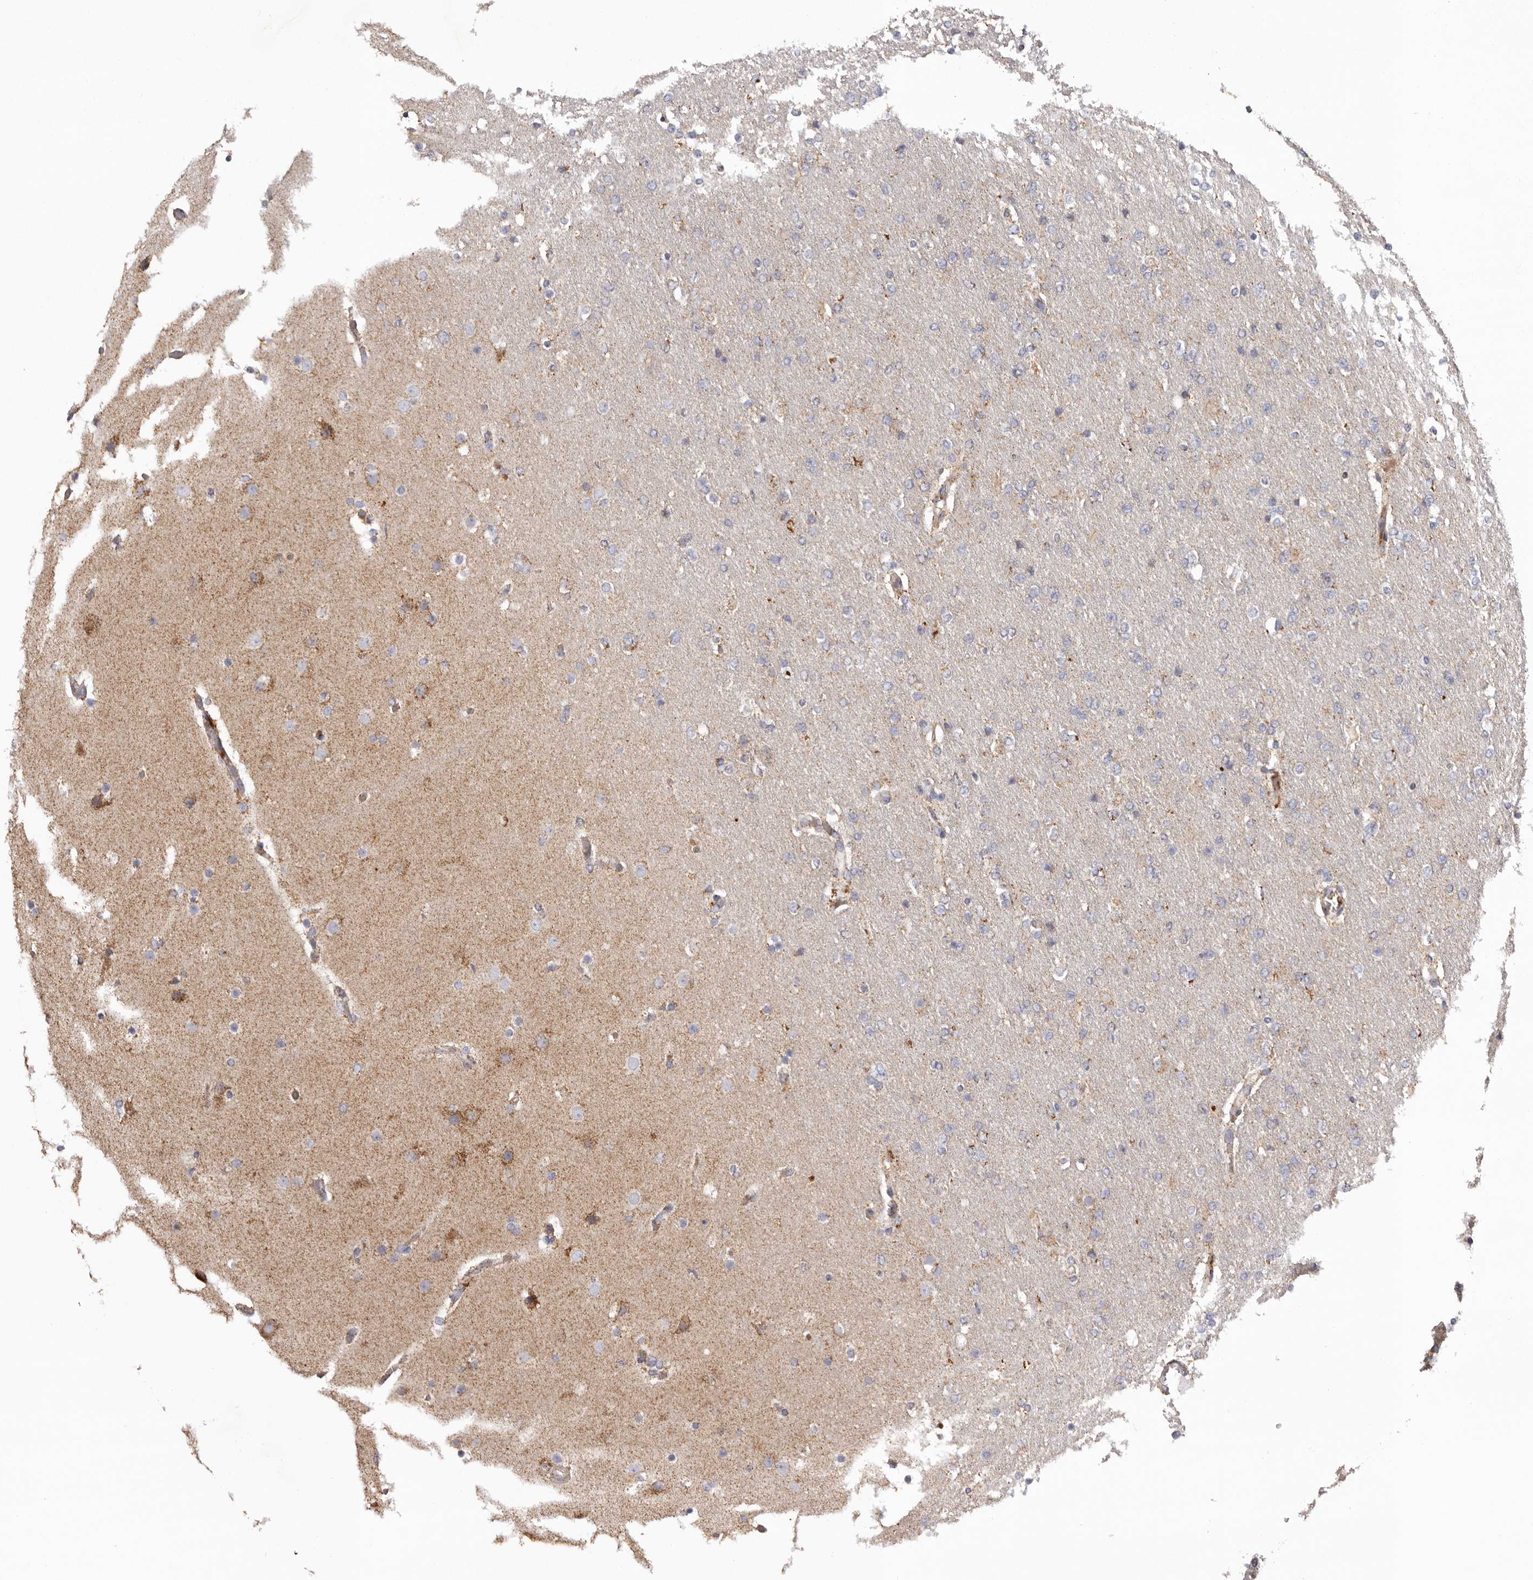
{"staining": {"intensity": "negative", "quantity": "none", "location": "none"}, "tissue": "glioma", "cell_type": "Tumor cells", "image_type": "cancer", "snomed": [{"axis": "morphology", "description": "Glioma, malignant, High grade"}, {"axis": "topography", "description": "Cerebral cortex"}], "caption": "DAB (3,3'-diaminobenzidine) immunohistochemical staining of human malignant high-grade glioma reveals no significant positivity in tumor cells.", "gene": "MECR", "patient": {"sex": "female", "age": 36}}